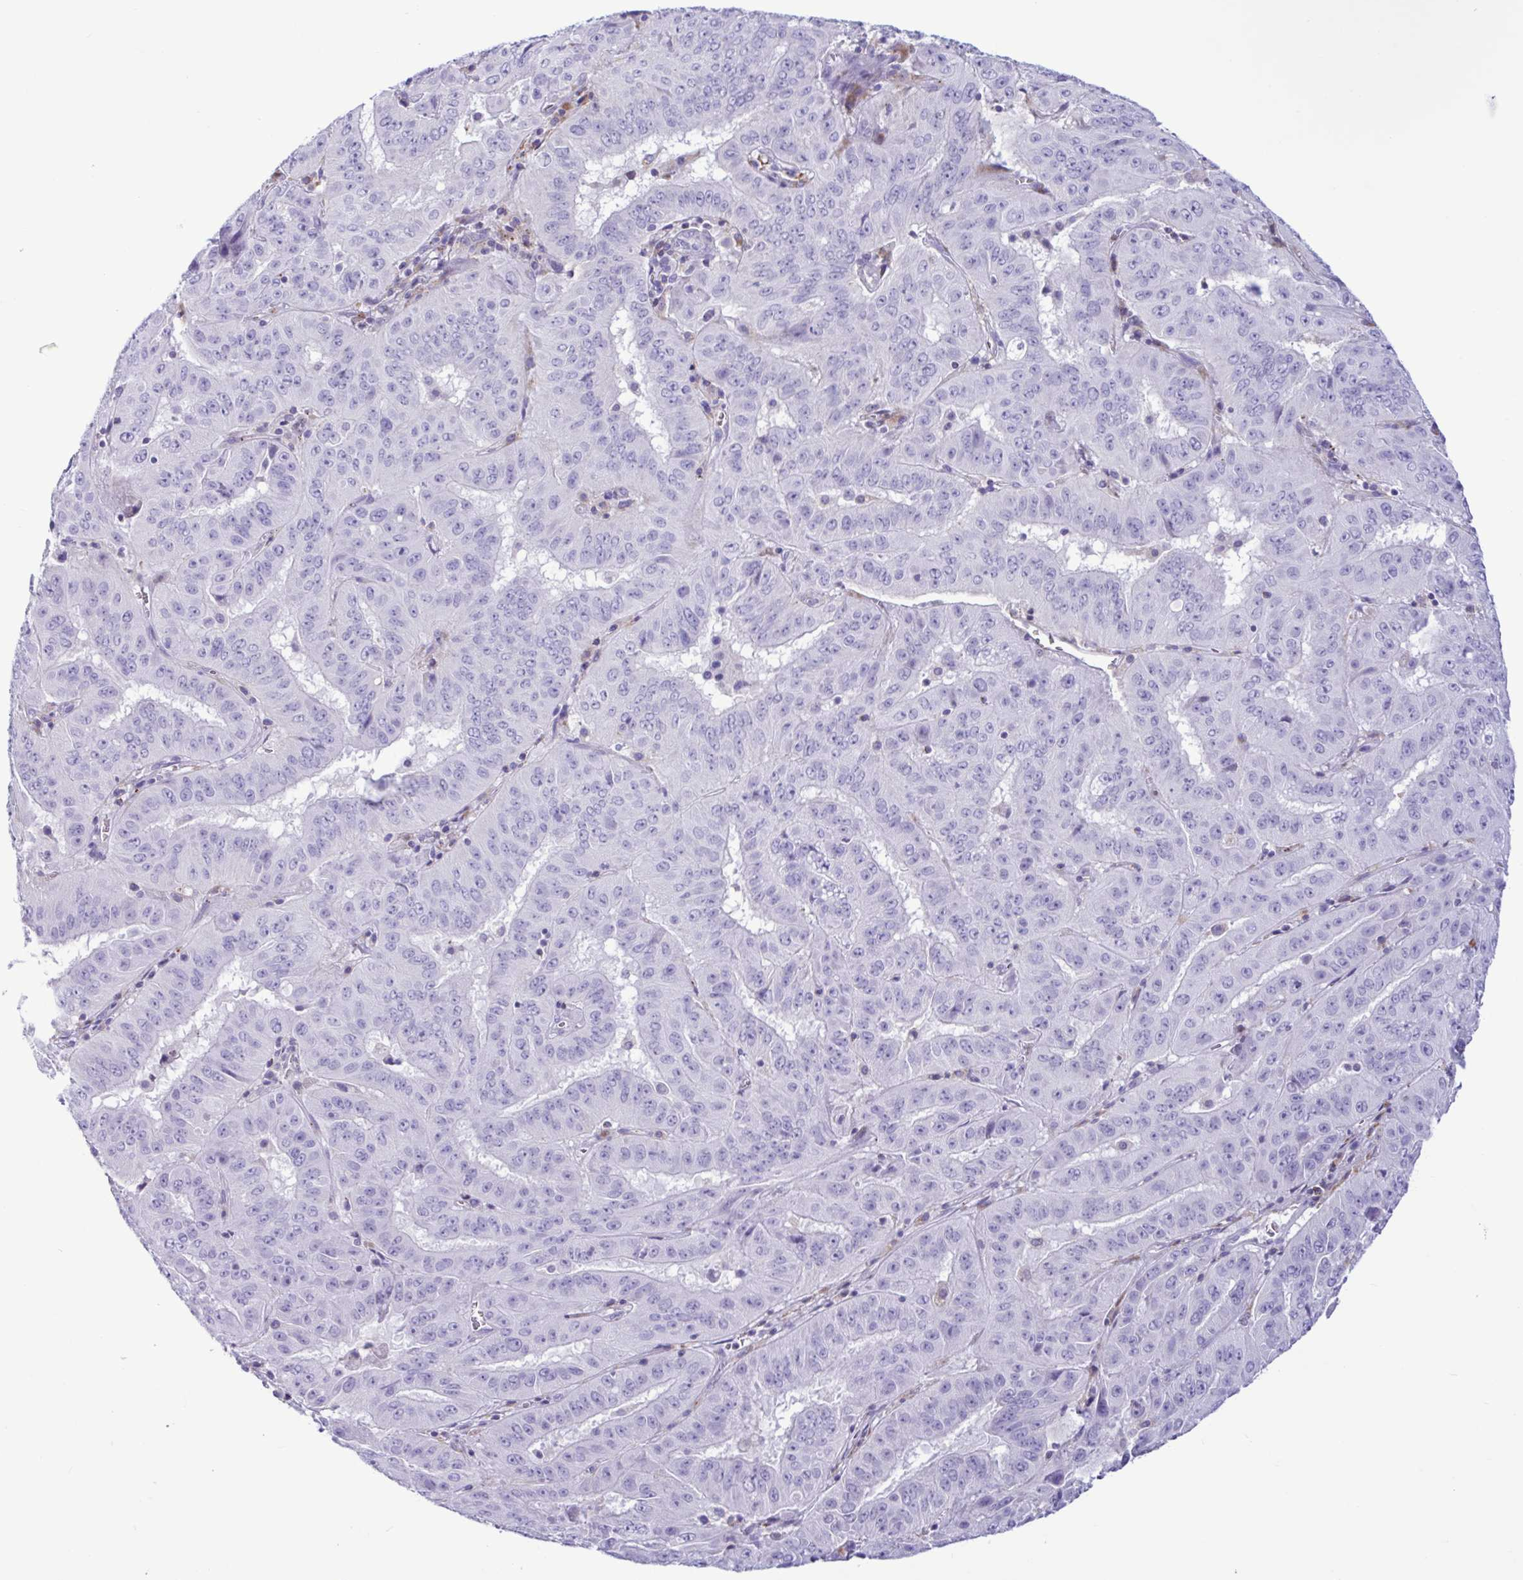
{"staining": {"intensity": "negative", "quantity": "none", "location": "none"}, "tissue": "pancreatic cancer", "cell_type": "Tumor cells", "image_type": "cancer", "snomed": [{"axis": "morphology", "description": "Adenocarcinoma, NOS"}, {"axis": "topography", "description": "Pancreas"}], "caption": "This is an immunohistochemistry (IHC) histopathology image of human pancreatic cancer (adenocarcinoma). There is no expression in tumor cells.", "gene": "XCL1", "patient": {"sex": "male", "age": 63}}